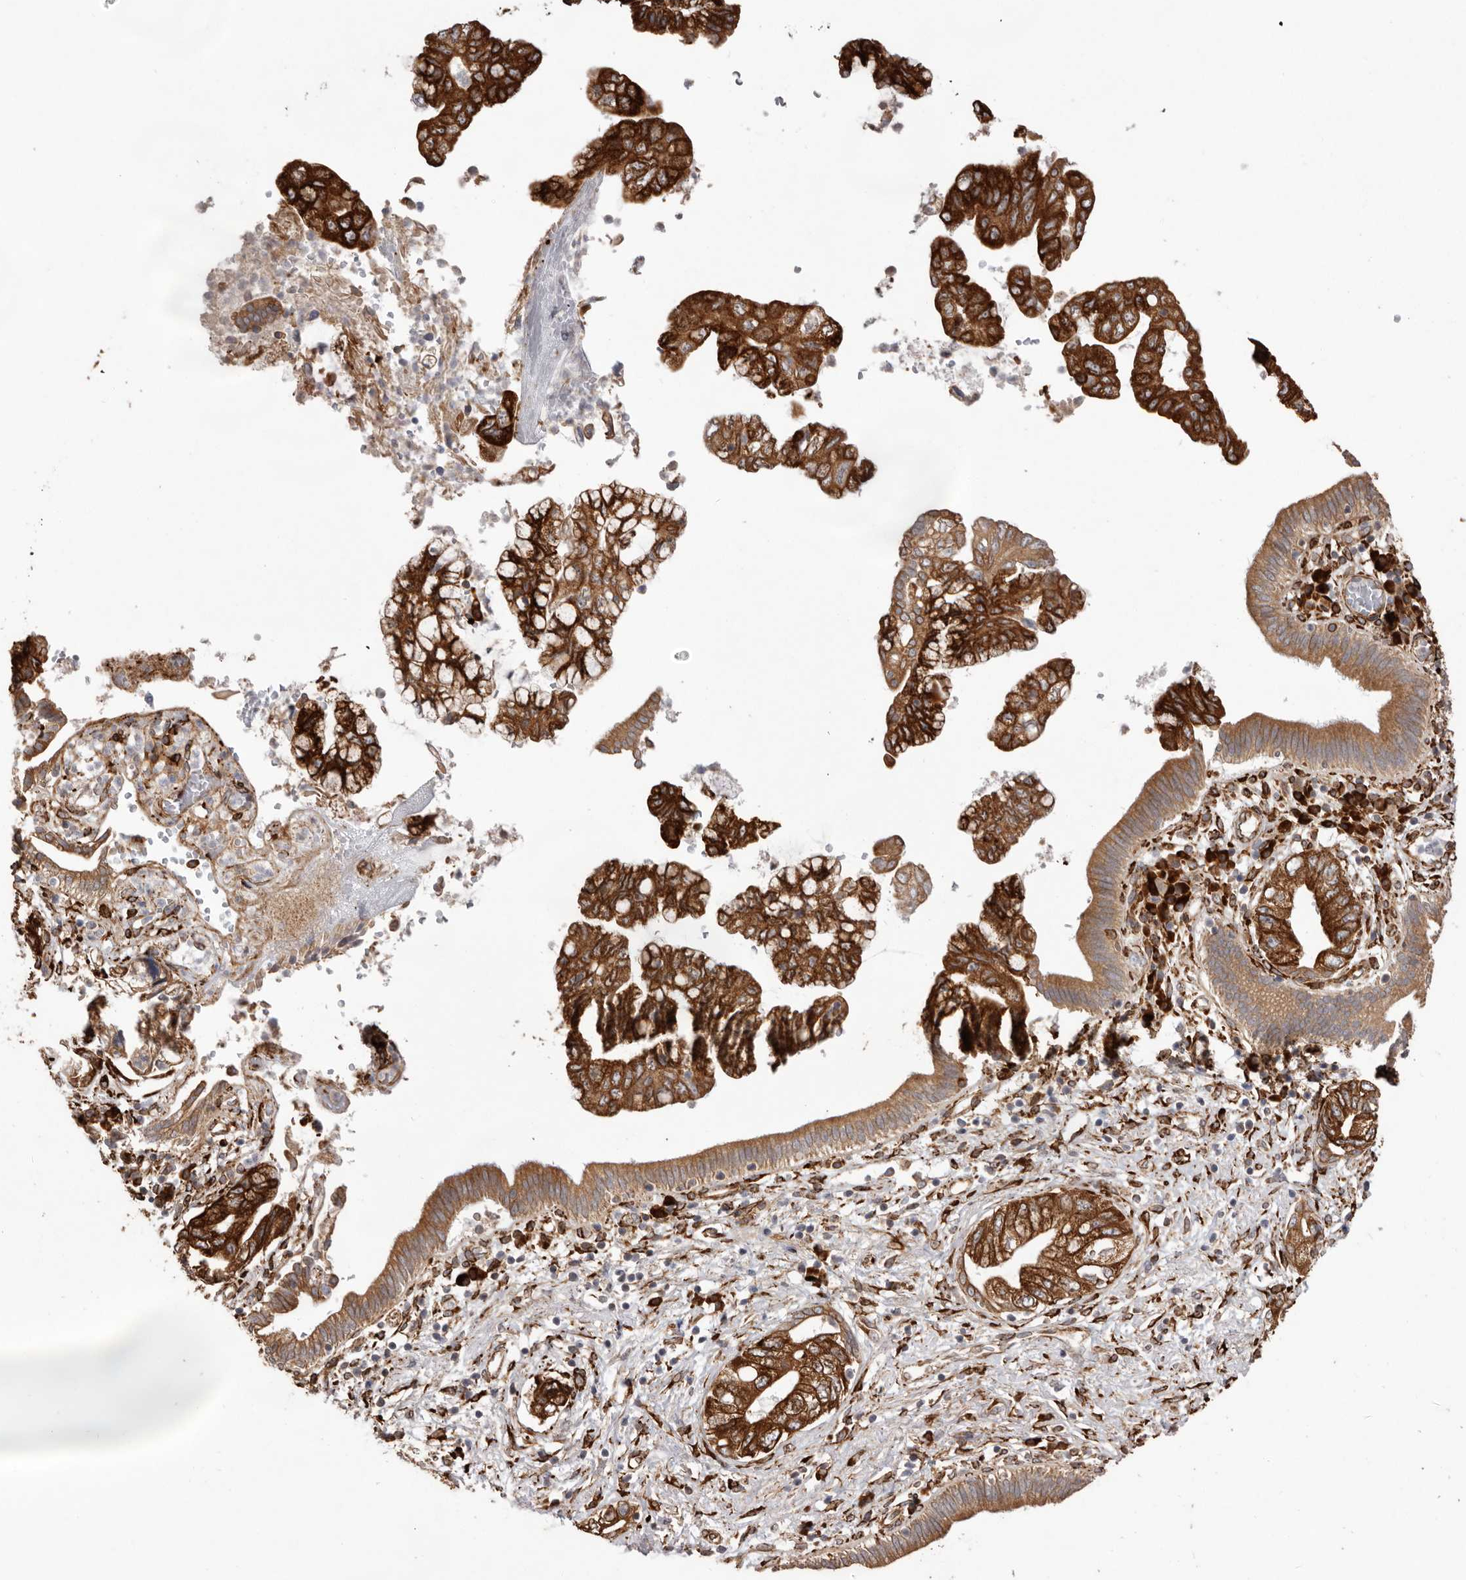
{"staining": {"intensity": "strong", "quantity": ">75%", "location": "cytoplasmic/membranous"}, "tissue": "pancreatic cancer", "cell_type": "Tumor cells", "image_type": "cancer", "snomed": [{"axis": "morphology", "description": "Adenocarcinoma, NOS"}, {"axis": "topography", "description": "Pancreas"}], "caption": "A brown stain shows strong cytoplasmic/membranous staining of a protein in human adenocarcinoma (pancreatic) tumor cells. Nuclei are stained in blue.", "gene": "WDTC1", "patient": {"sex": "female", "age": 73}}